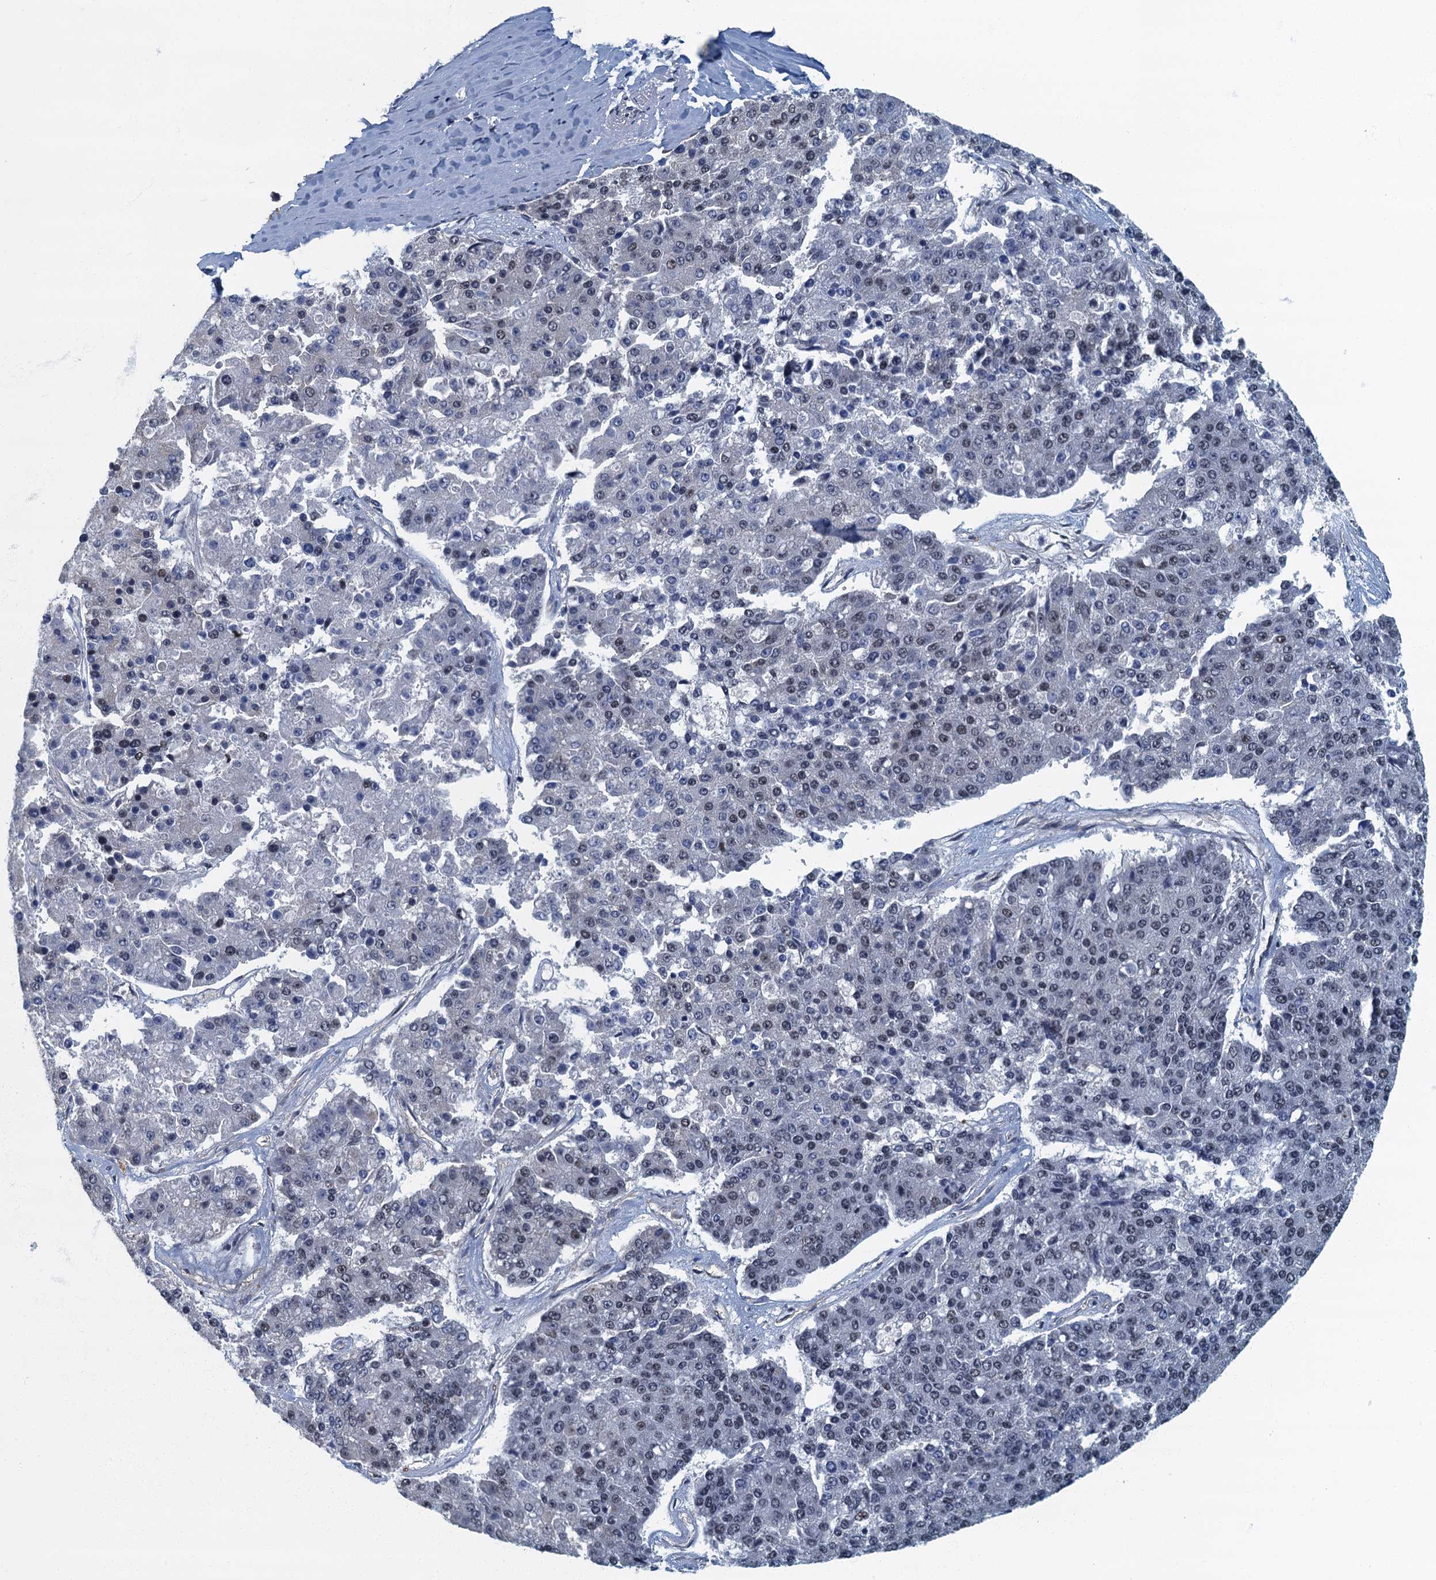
{"staining": {"intensity": "weak", "quantity": "25%-75%", "location": "nuclear"}, "tissue": "pancreatic cancer", "cell_type": "Tumor cells", "image_type": "cancer", "snomed": [{"axis": "morphology", "description": "Adenocarcinoma, NOS"}, {"axis": "topography", "description": "Pancreas"}], "caption": "Weak nuclear positivity is seen in approximately 25%-75% of tumor cells in pancreatic adenocarcinoma.", "gene": "GADL1", "patient": {"sex": "male", "age": 50}}